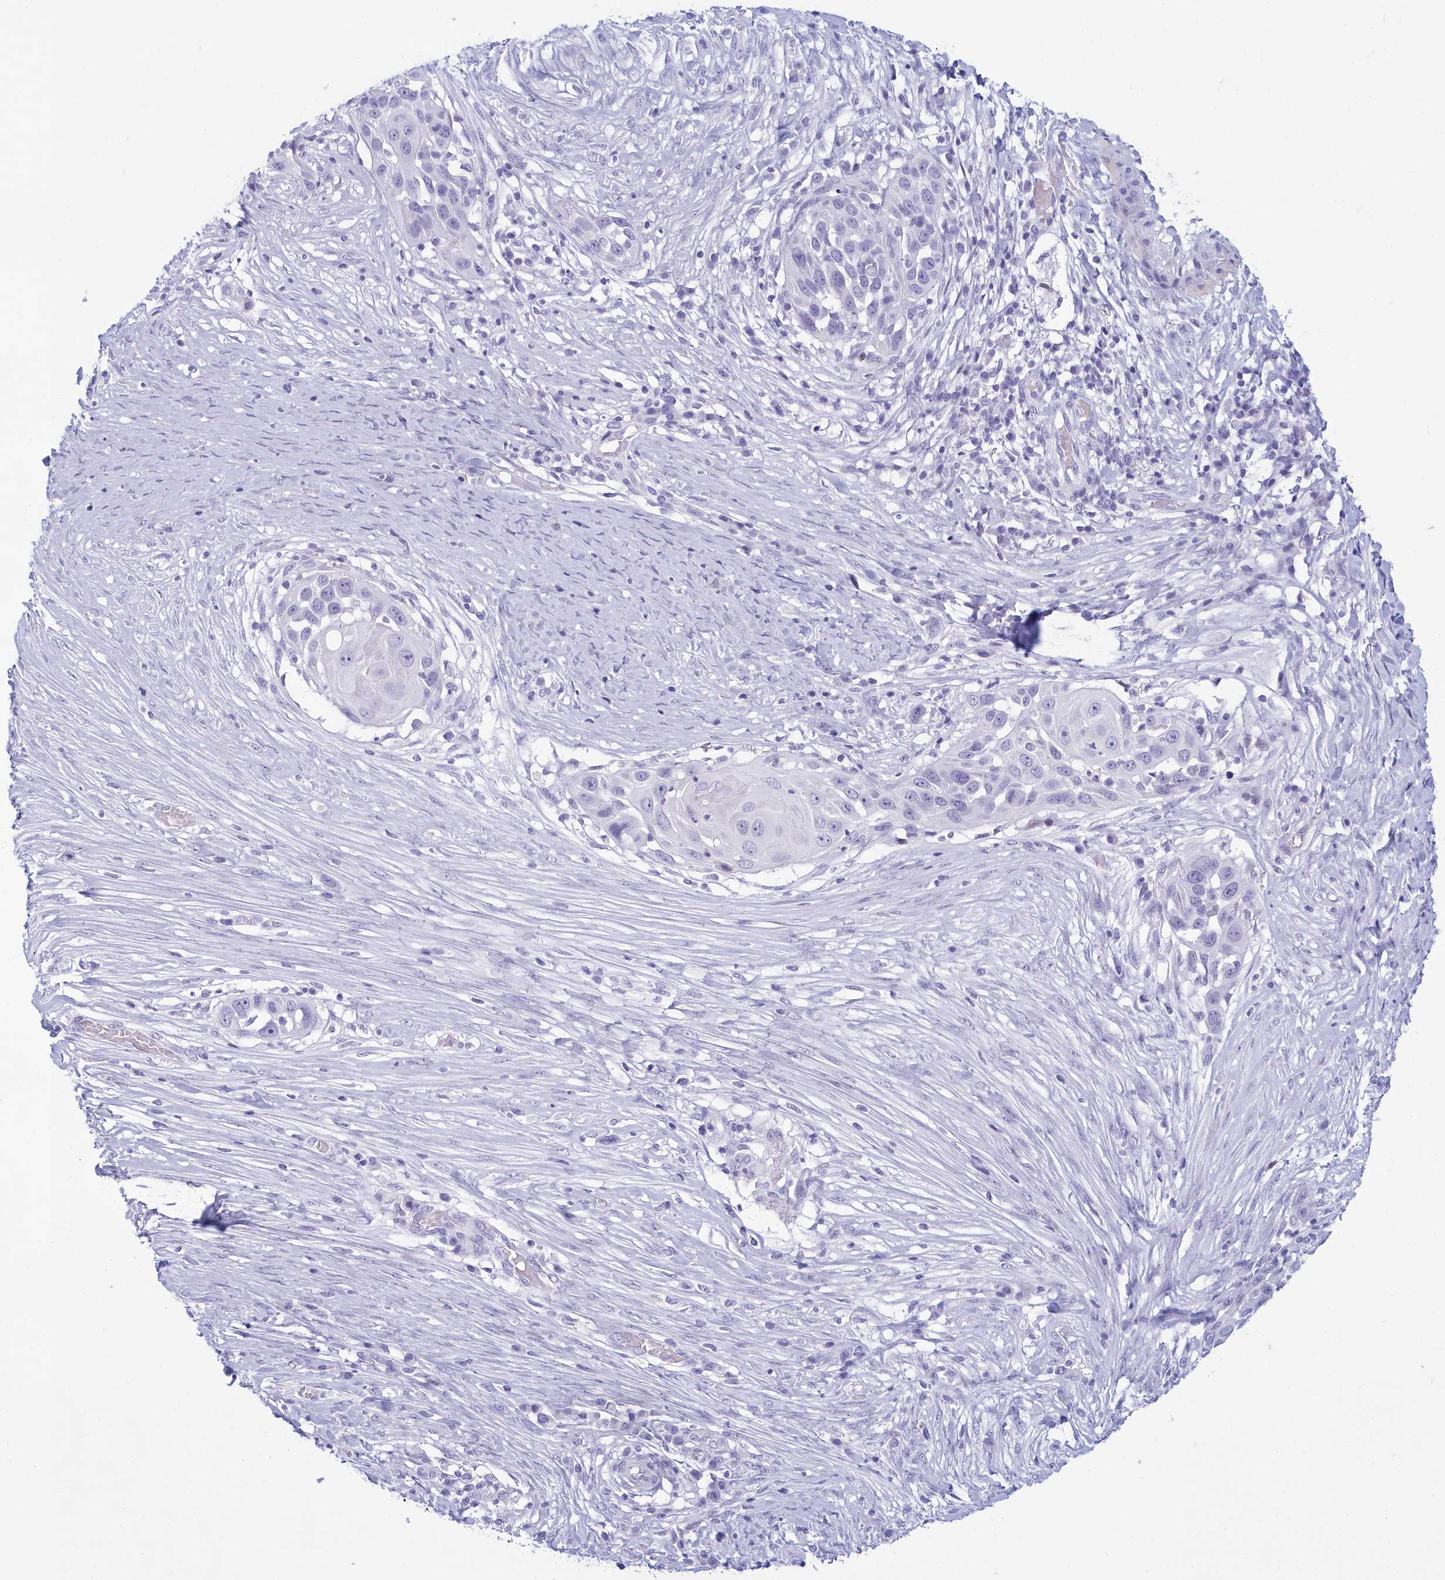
{"staining": {"intensity": "negative", "quantity": "none", "location": "none"}, "tissue": "skin cancer", "cell_type": "Tumor cells", "image_type": "cancer", "snomed": [{"axis": "morphology", "description": "Squamous cell carcinoma, NOS"}, {"axis": "topography", "description": "Skin"}], "caption": "Immunohistochemistry histopathology image of human squamous cell carcinoma (skin) stained for a protein (brown), which reveals no positivity in tumor cells.", "gene": "SNX20", "patient": {"sex": "female", "age": 44}}